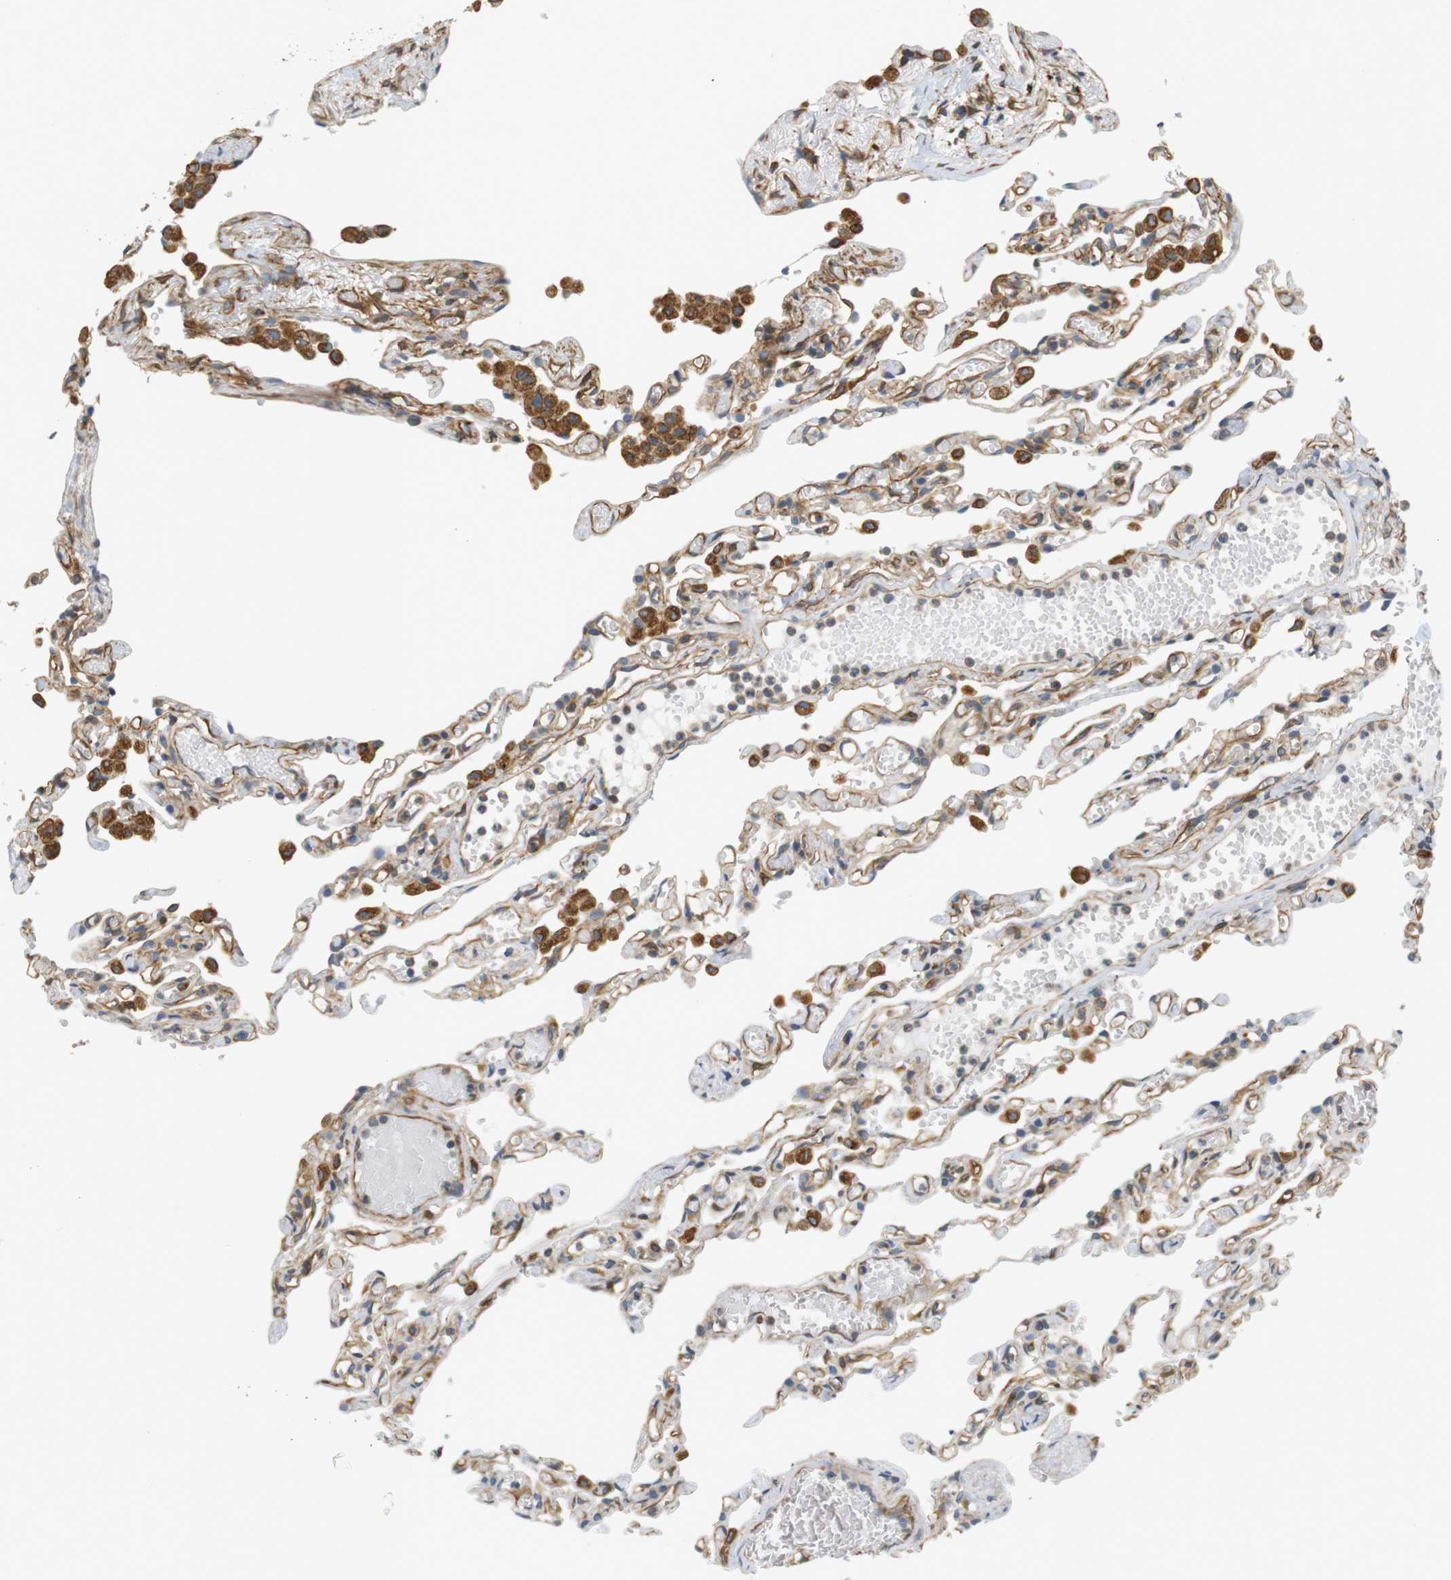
{"staining": {"intensity": "moderate", "quantity": "25%-75%", "location": "cytoplasmic/membranous"}, "tissue": "lung", "cell_type": "Alveolar cells", "image_type": "normal", "snomed": [{"axis": "morphology", "description": "Normal tissue, NOS"}, {"axis": "topography", "description": "Lung"}], "caption": "This micrograph exhibits immunohistochemistry staining of benign human lung, with medium moderate cytoplasmic/membranous staining in approximately 25%-75% of alveolar cells.", "gene": "CYTH3", "patient": {"sex": "male", "age": 21}}